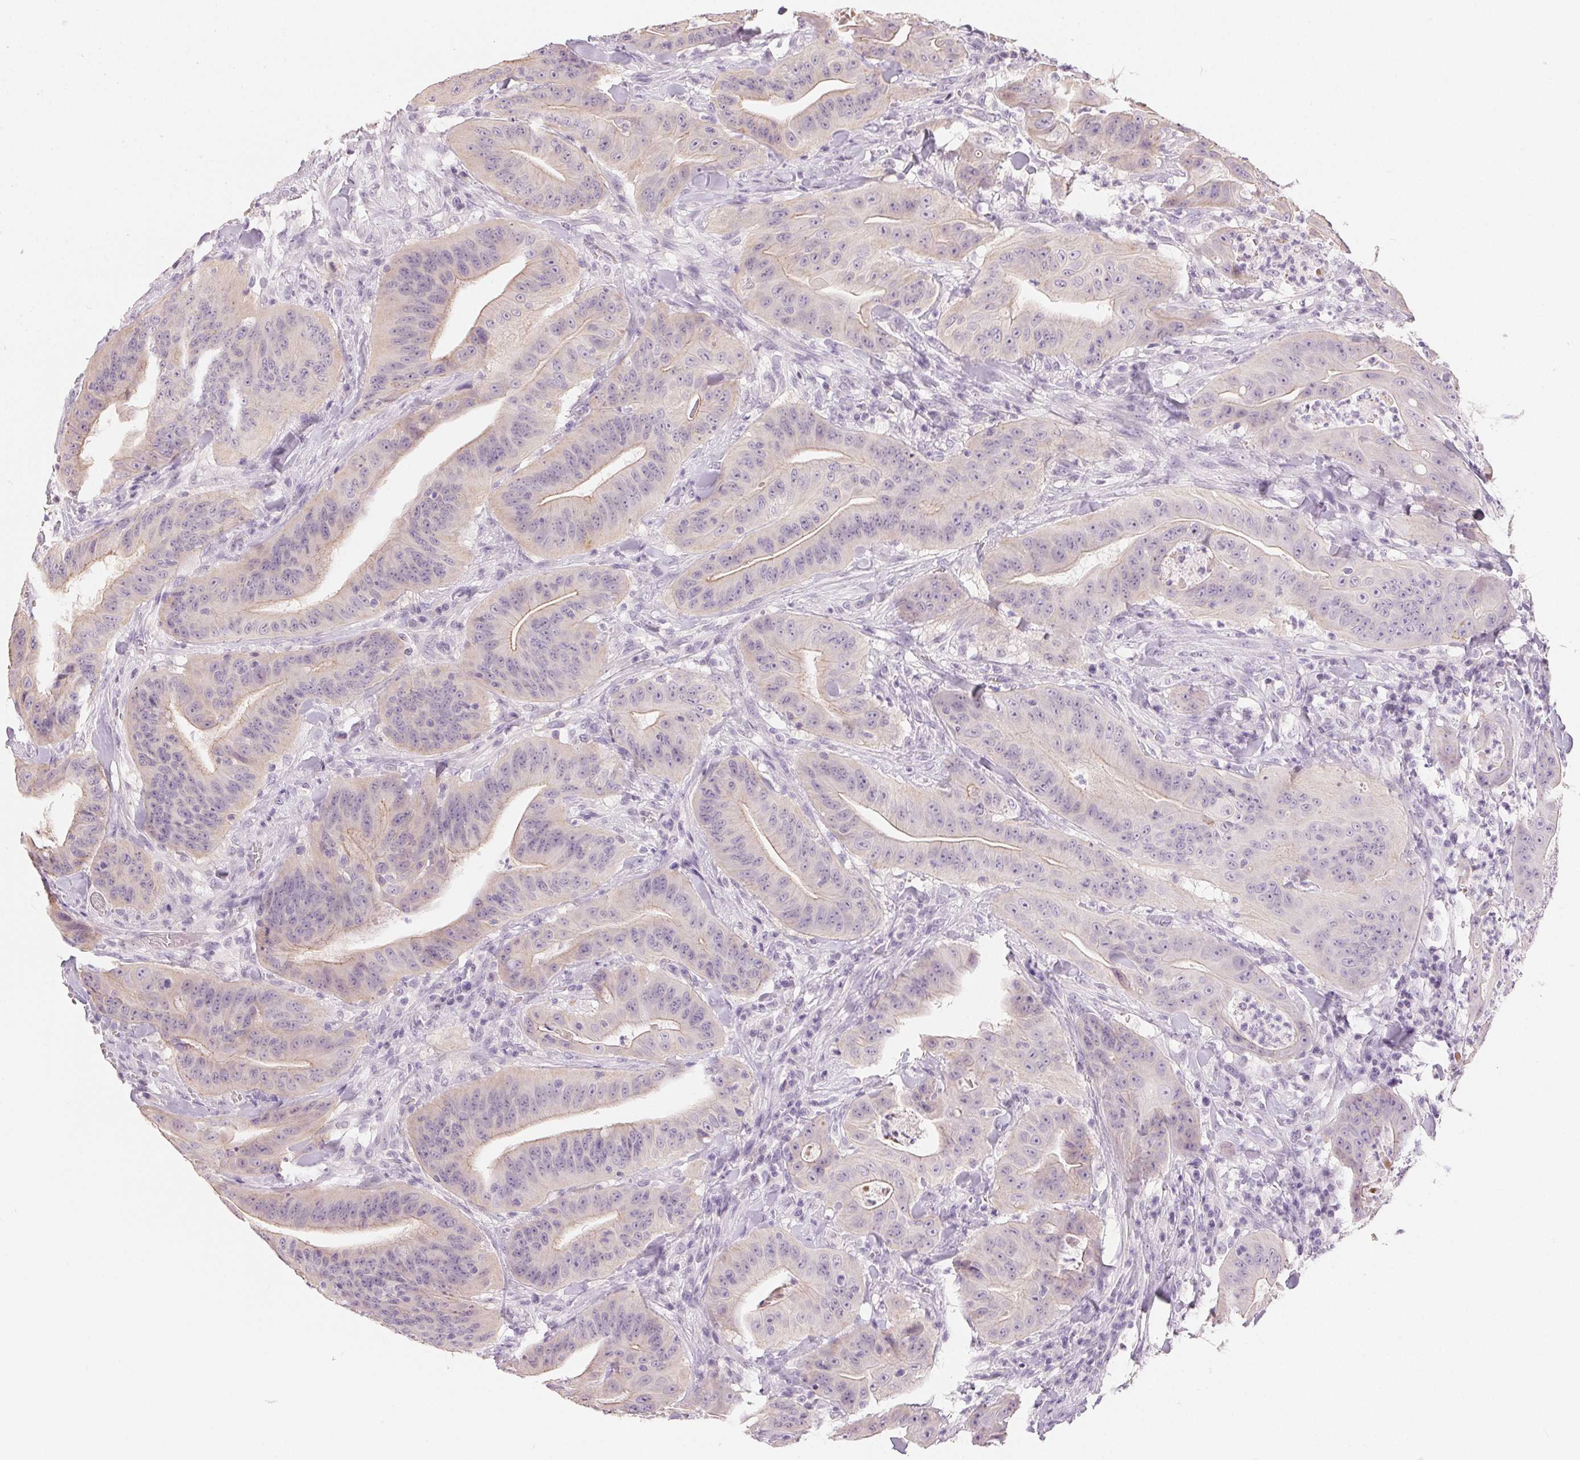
{"staining": {"intensity": "weak", "quantity": "25%-75%", "location": "cytoplasmic/membranous"}, "tissue": "colorectal cancer", "cell_type": "Tumor cells", "image_type": "cancer", "snomed": [{"axis": "morphology", "description": "Adenocarcinoma, NOS"}, {"axis": "topography", "description": "Colon"}], "caption": "The histopathology image shows immunohistochemical staining of colorectal cancer (adenocarcinoma). There is weak cytoplasmic/membranous expression is present in approximately 25%-75% of tumor cells. The staining was performed using DAB (3,3'-diaminobenzidine) to visualize the protein expression in brown, while the nuclei were stained in blue with hematoxylin (Magnification: 20x).", "gene": "SFTPD", "patient": {"sex": "male", "age": 33}}